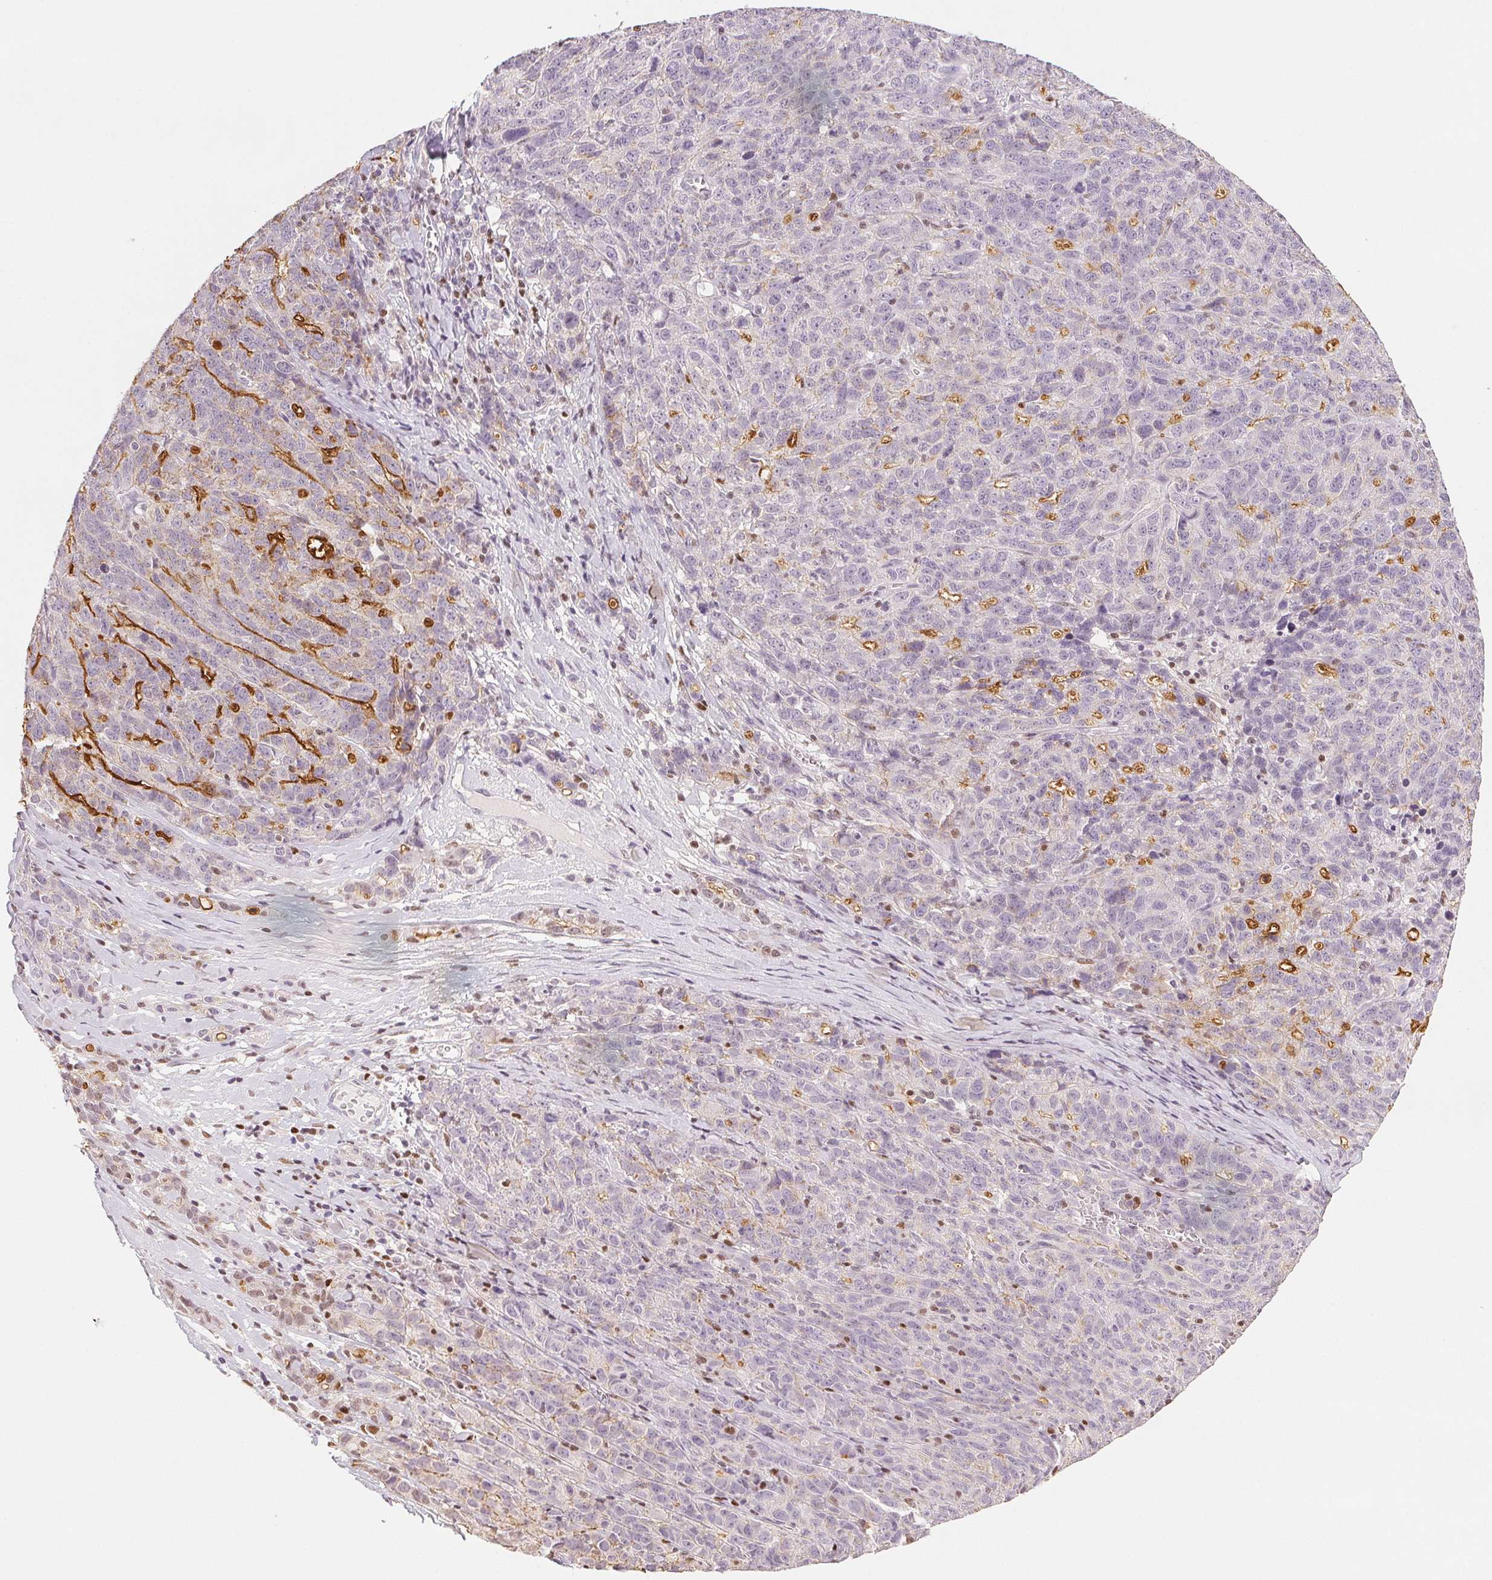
{"staining": {"intensity": "moderate", "quantity": "<25%", "location": "cytoplasmic/membranous"}, "tissue": "ovarian cancer", "cell_type": "Tumor cells", "image_type": "cancer", "snomed": [{"axis": "morphology", "description": "Cystadenocarcinoma, serous, NOS"}, {"axis": "topography", "description": "Ovary"}], "caption": "Immunohistochemical staining of ovarian serous cystadenocarcinoma demonstrates moderate cytoplasmic/membranous protein expression in approximately <25% of tumor cells.", "gene": "RUNX2", "patient": {"sex": "female", "age": 71}}